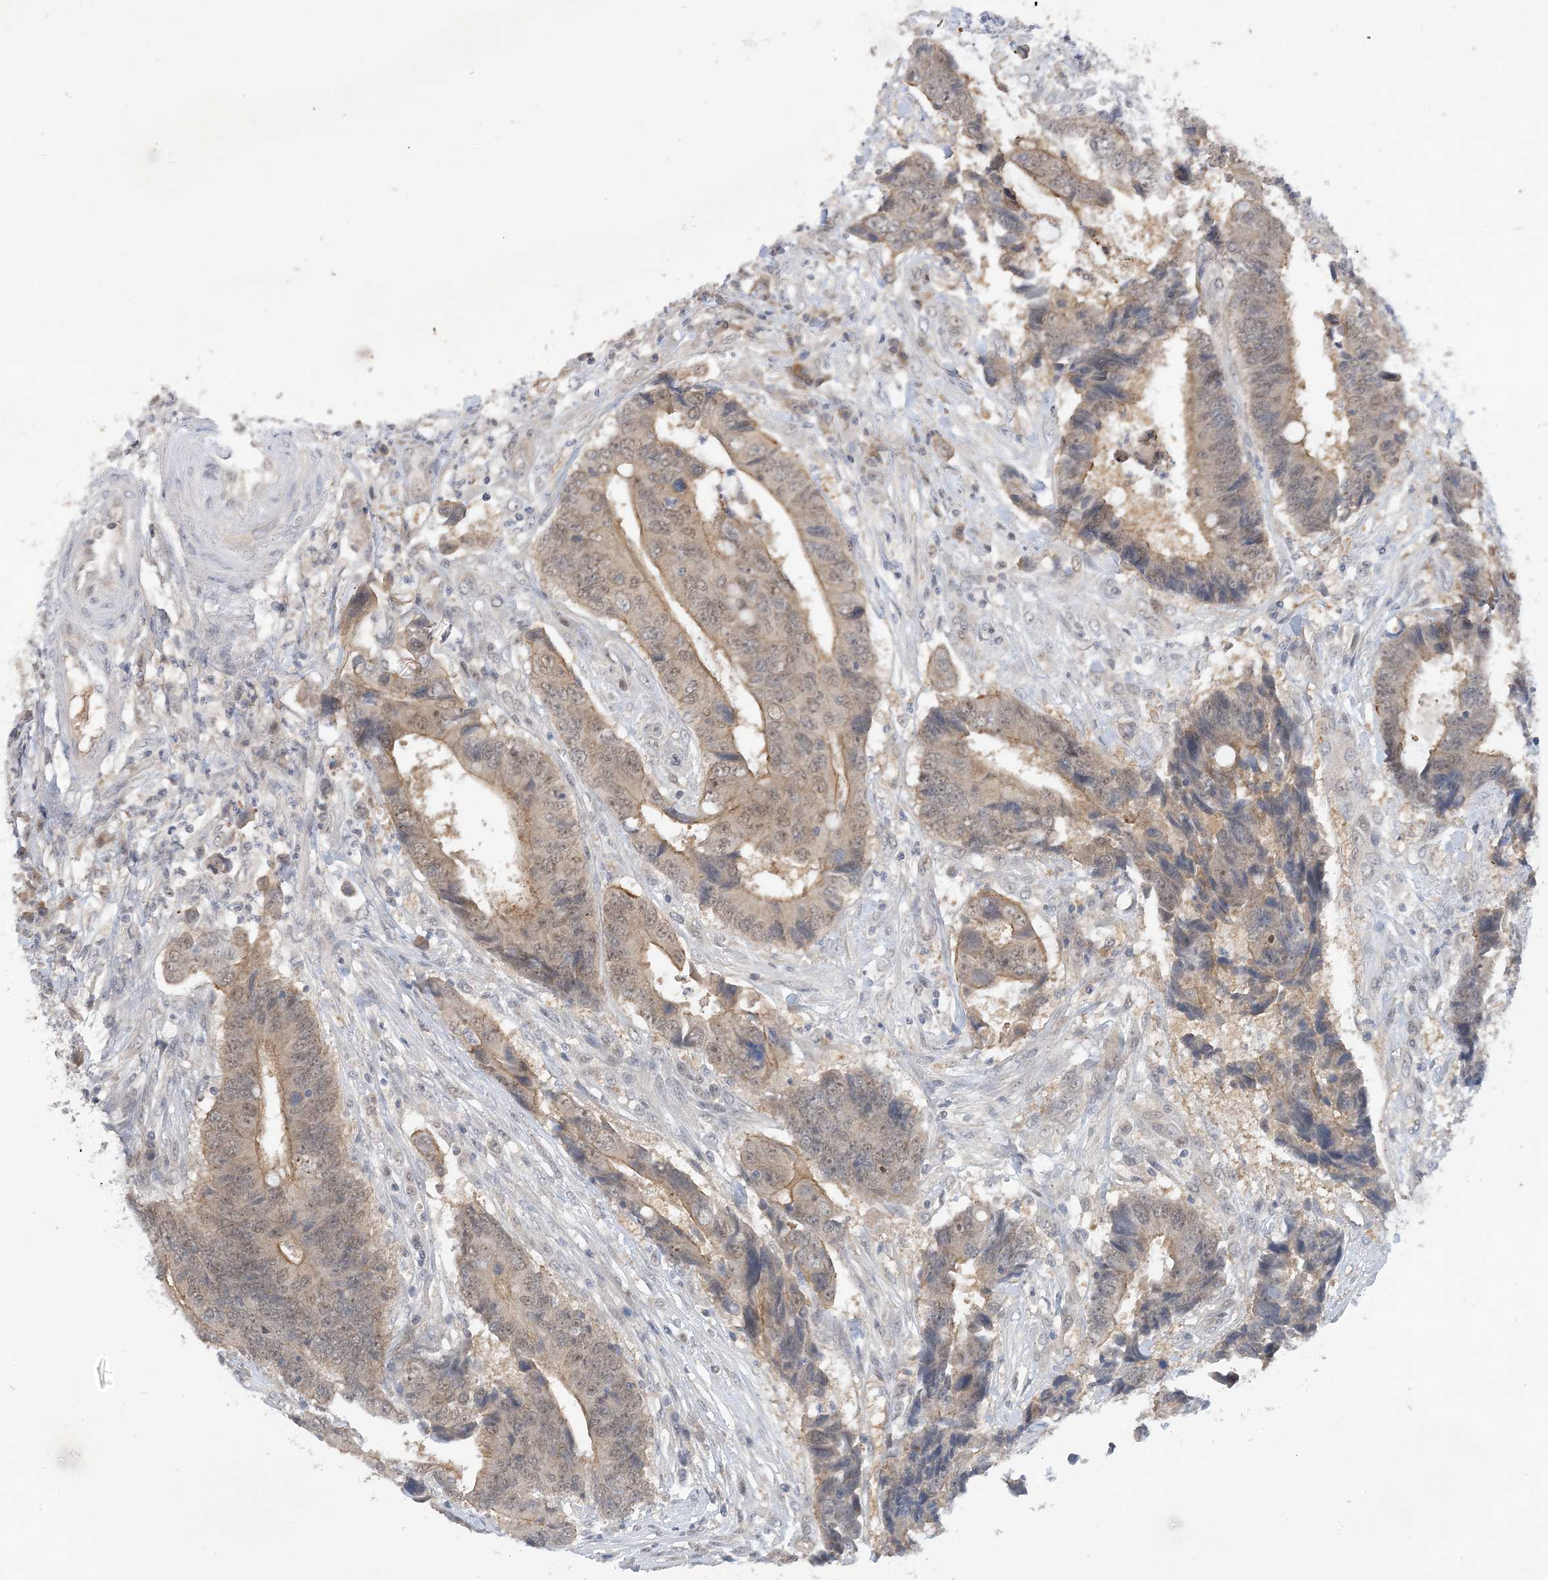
{"staining": {"intensity": "weak", "quantity": ">75%", "location": "cytoplasmic/membranous,nuclear"}, "tissue": "colorectal cancer", "cell_type": "Tumor cells", "image_type": "cancer", "snomed": [{"axis": "morphology", "description": "Adenocarcinoma, NOS"}, {"axis": "topography", "description": "Rectum"}], "caption": "Immunohistochemistry staining of colorectal cancer (adenocarcinoma), which demonstrates low levels of weak cytoplasmic/membranous and nuclear staining in about >75% of tumor cells indicating weak cytoplasmic/membranous and nuclear protein staining. The staining was performed using DAB (brown) for protein detection and nuclei were counterstained in hematoxylin (blue).", "gene": "UBE2E1", "patient": {"sex": "male", "age": 84}}